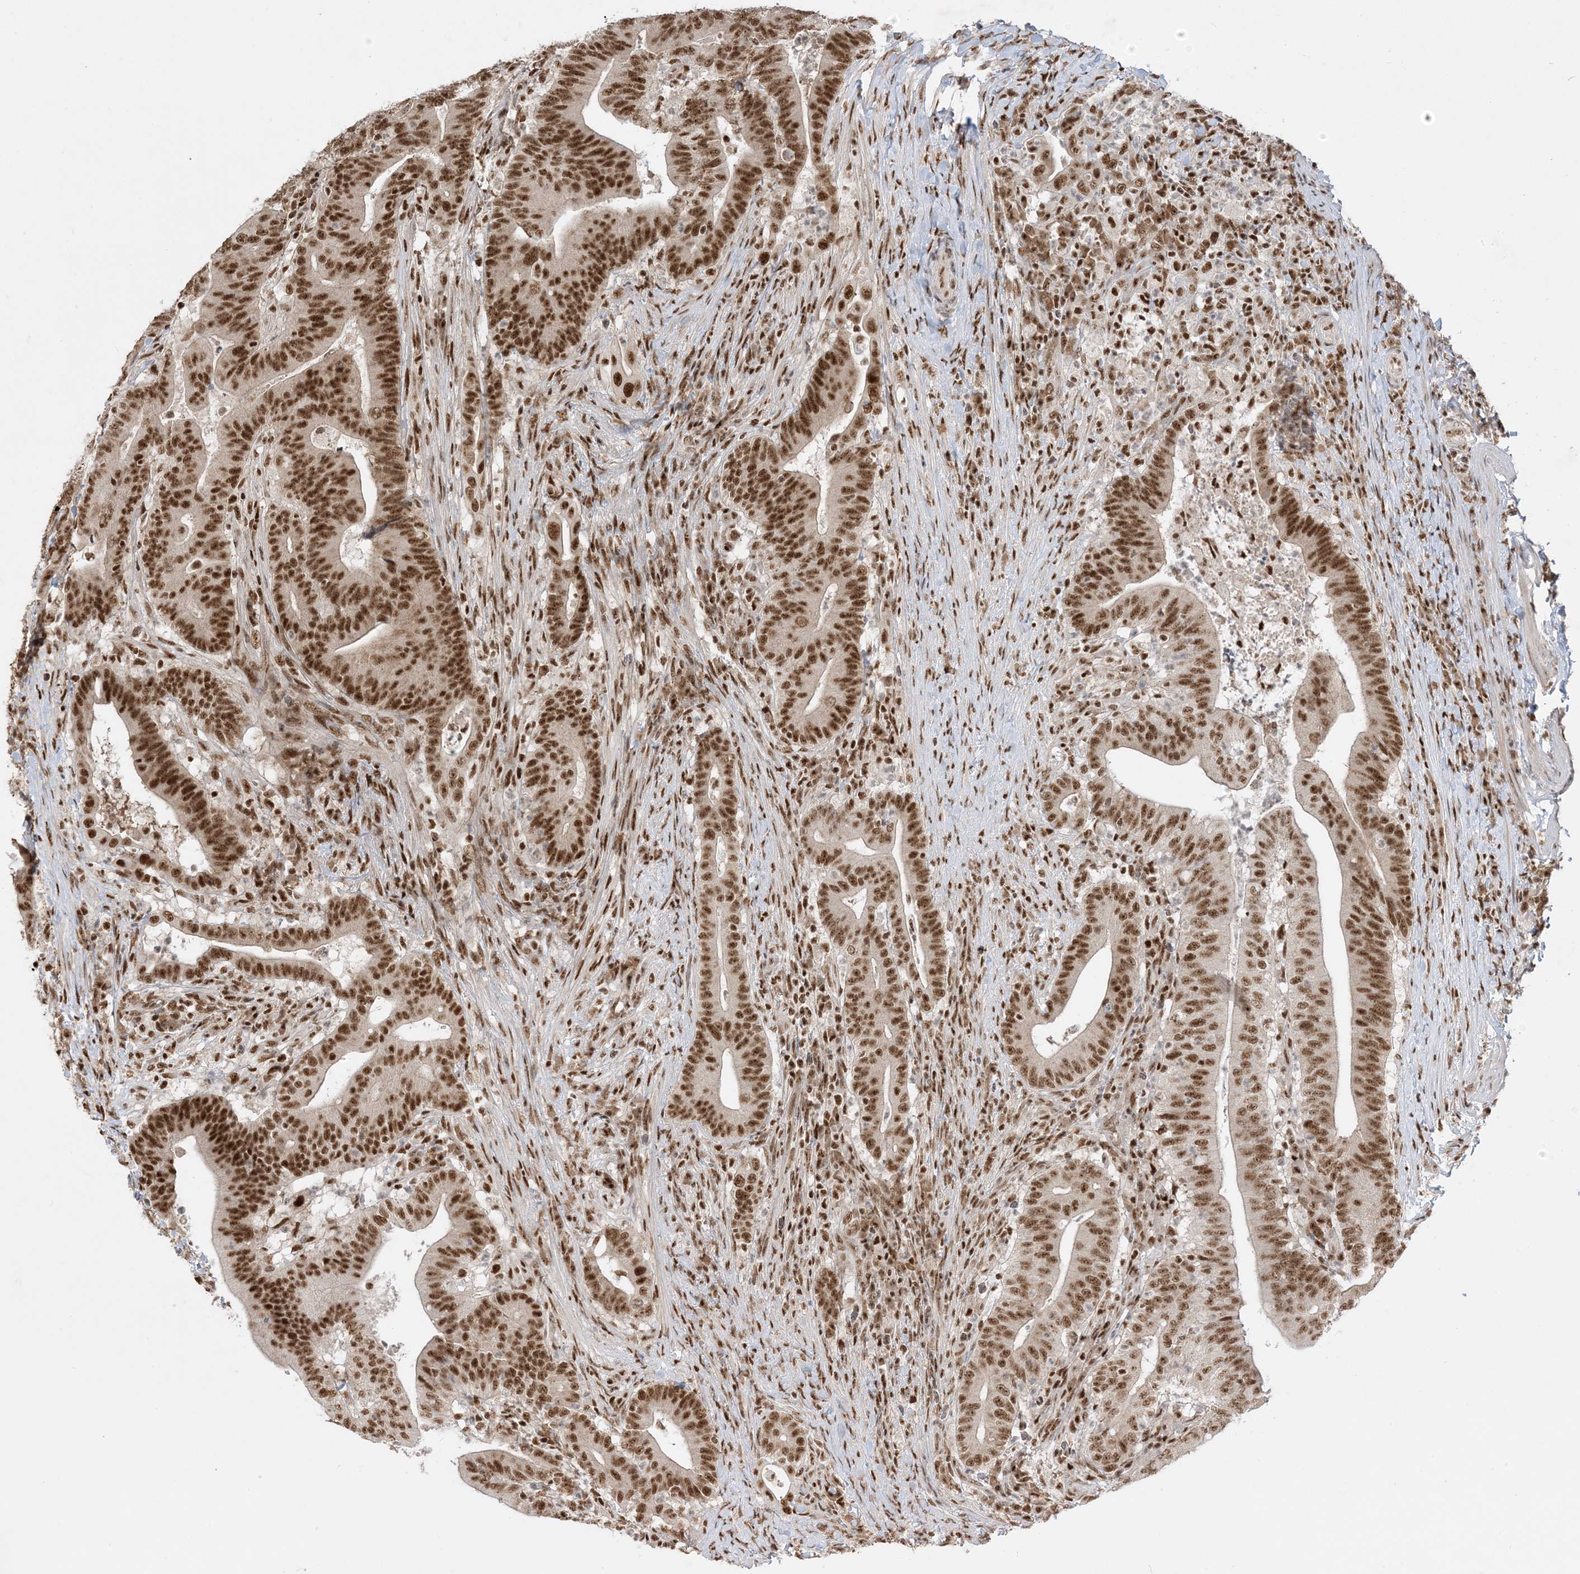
{"staining": {"intensity": "strong", "quantity": ">75%", "location": "nuclear"}, "tissue": "colorectal cancer", "cell_type": "Tumor cells", "image_type": "cancer", "snomed": [{"axis": "morphology", "description": "Adenocarcinoma, NOS"}, {"axis": "topography", "description": "Colon"}], "caption": "Strong nuclear staining for a protein is seen in approximately >75% of tumor cells of adenocarcinoma (colorectal) using immunohistochemistry.", "gene": "PPIL2", "patient": {"sex": "female", "age": 66}}